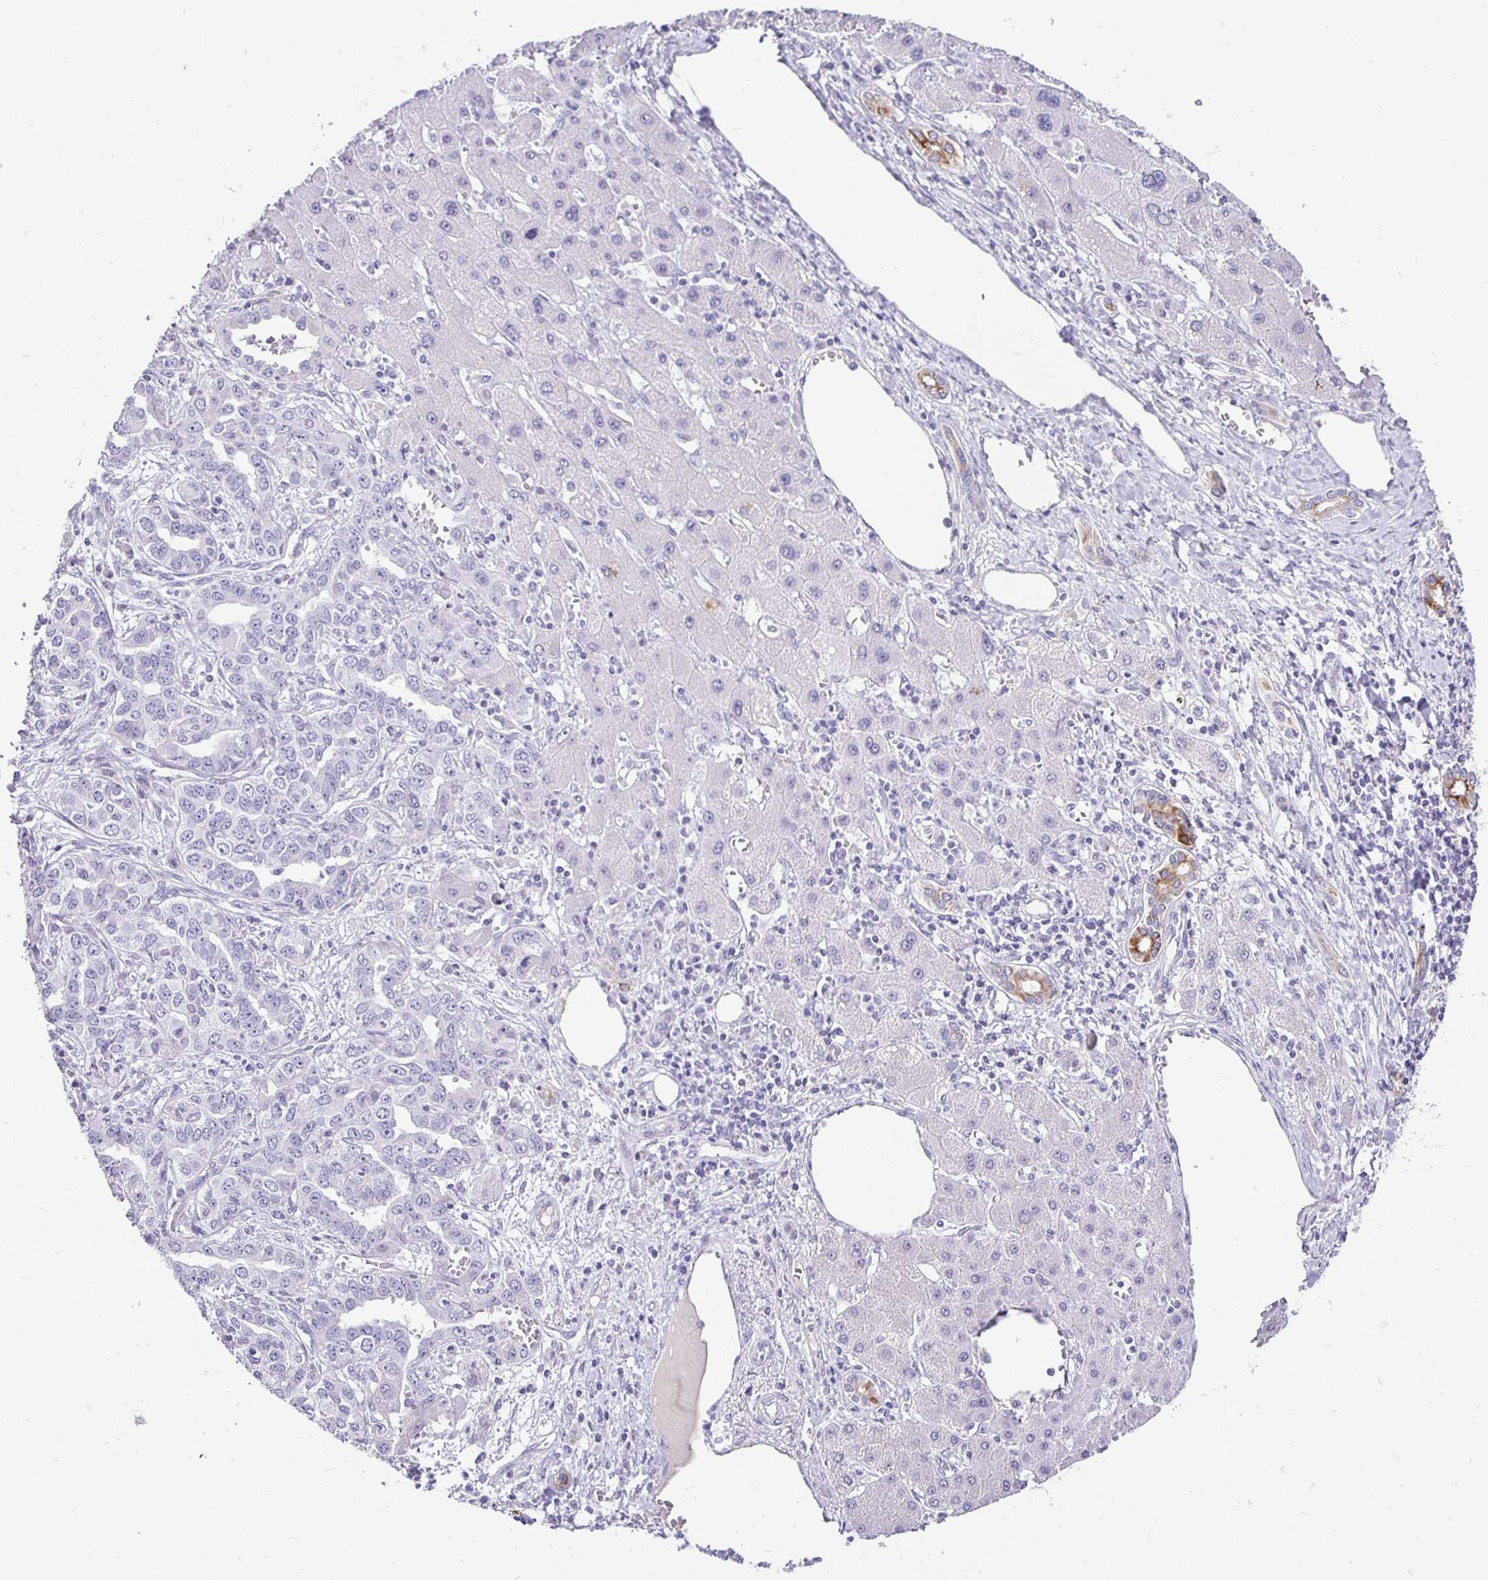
{"staining": {"intensity": "negative", "quantity": "none", "location": "none"}, "tissue": "liver cancer", "cell_type": "Tumor cells", "image_type": "cancer", "snomed": [{"axis": "morphology", "description": "Cholangiocarcinoma"}, {"axis": "topography", "description": "Liver"}], "caption": "Tumor cells show no significant staining in cholangiocarcinoma (liver).", "gene": "TAF1D", "patient": {"sex": "male", "age": 59}}